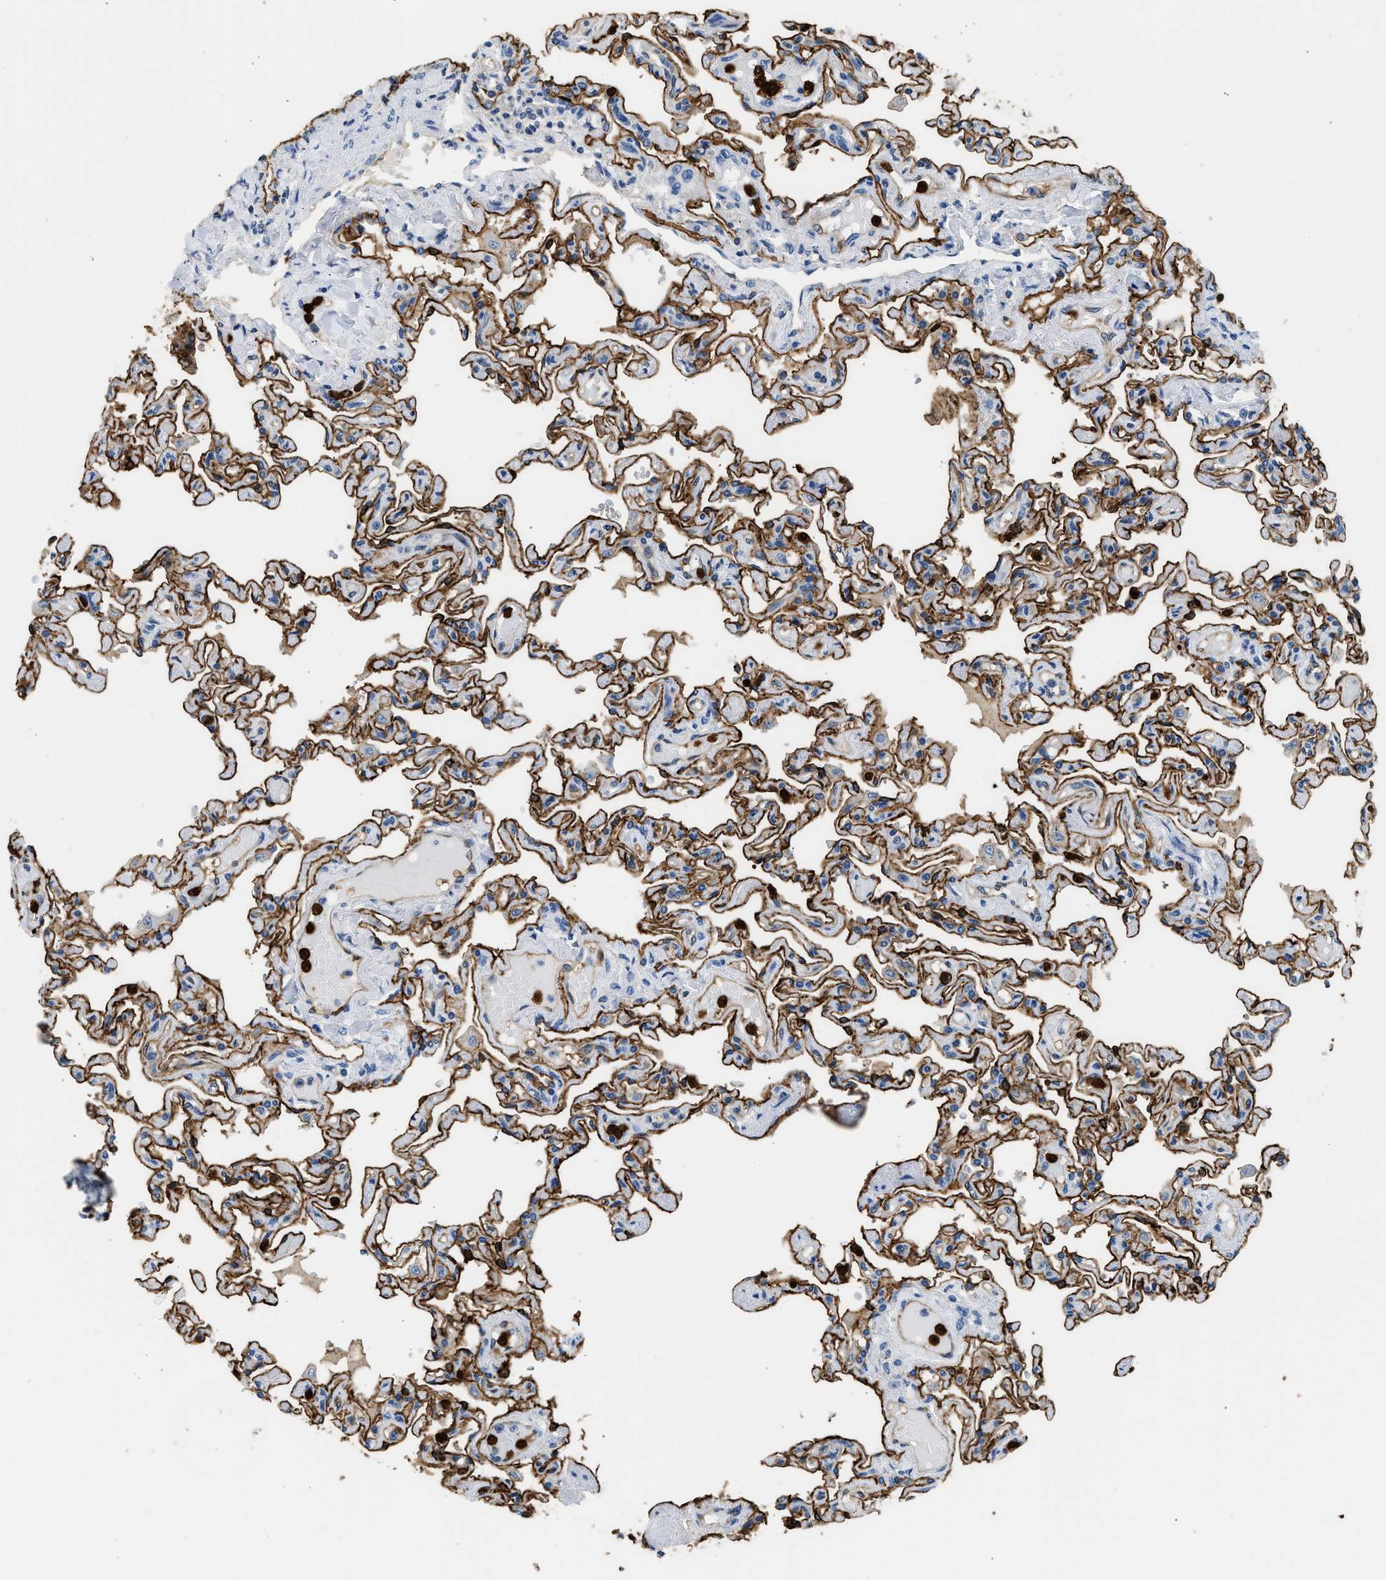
{"staining": {"intensity": "strong", "quantity": ">75%", "location": "cytoplasmic/membranous"}, "tissue": "lung", "cell_type": "Alveolar cells", "image_type": "normal", "snomed": [{"axis": "morphology", "description": "Normal tissue, NOS"}, {"axis": "topography", "description": "Lung"}], "caption": "A photomicrograph of human lung stained for a protein reveals strong cytoplasmic/membranous brown staining in alveolar cells.", "gene": "ANXA3", "patient": {"sex": "male", "age": 21}}